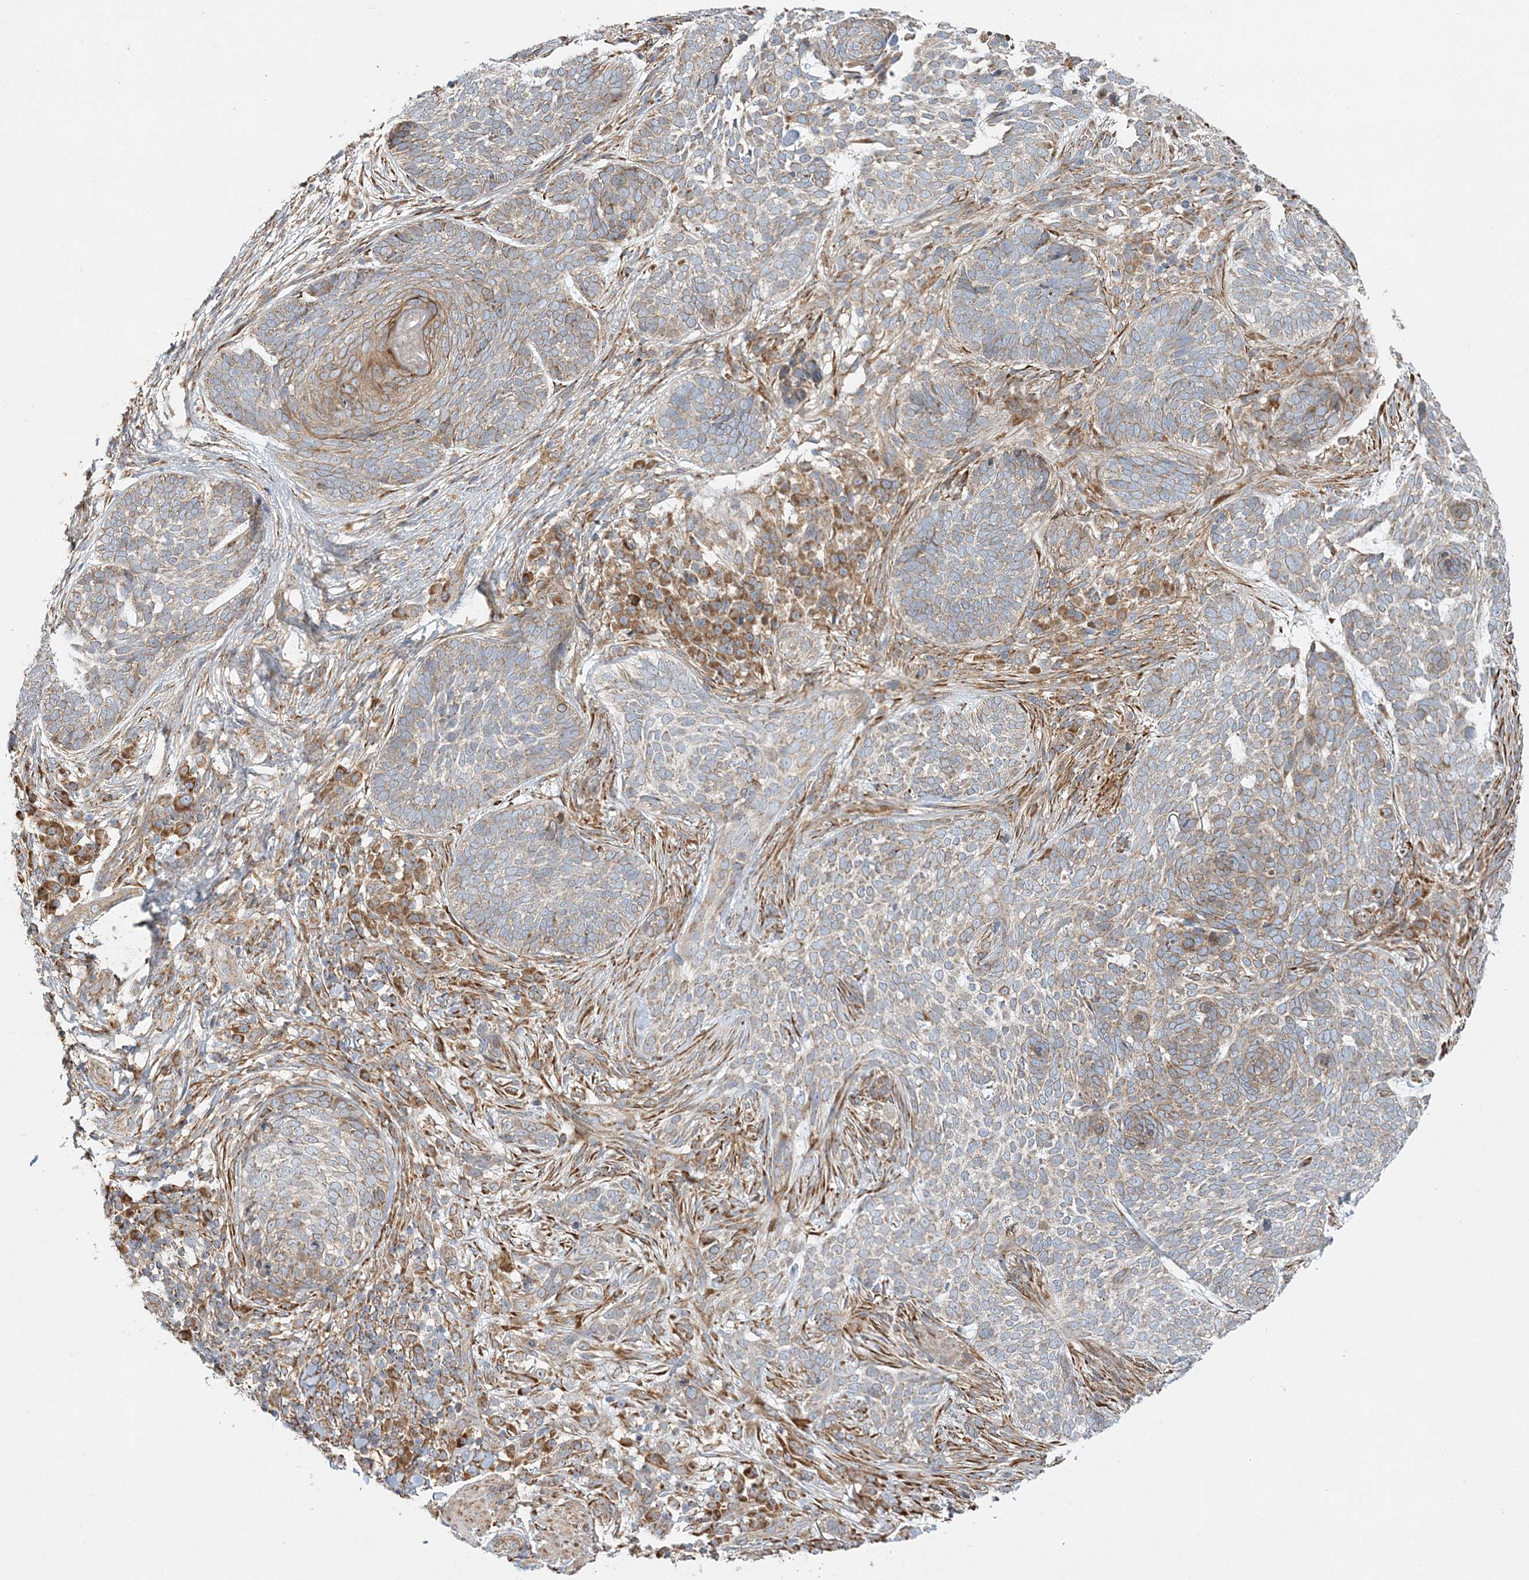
{"staining": {"intensity": "weak", "quantity": "<25%", "location": "cytoplasmic/membranous"}, "tissue": "skin cancer", "cell_type": "Tumor cells", "image_type": "cancer", "snomed": [{"axis": "morphology", "description": "Basal cell carcinoma"}, {"axis": "topography", "description": "Skin"}], "caption": "IHC of human basal cell carcinoma (skin) reveals no expression in tumor cells.", "gene": "ZFYVE16", "patient": {"sex": "female", "age": 64}}